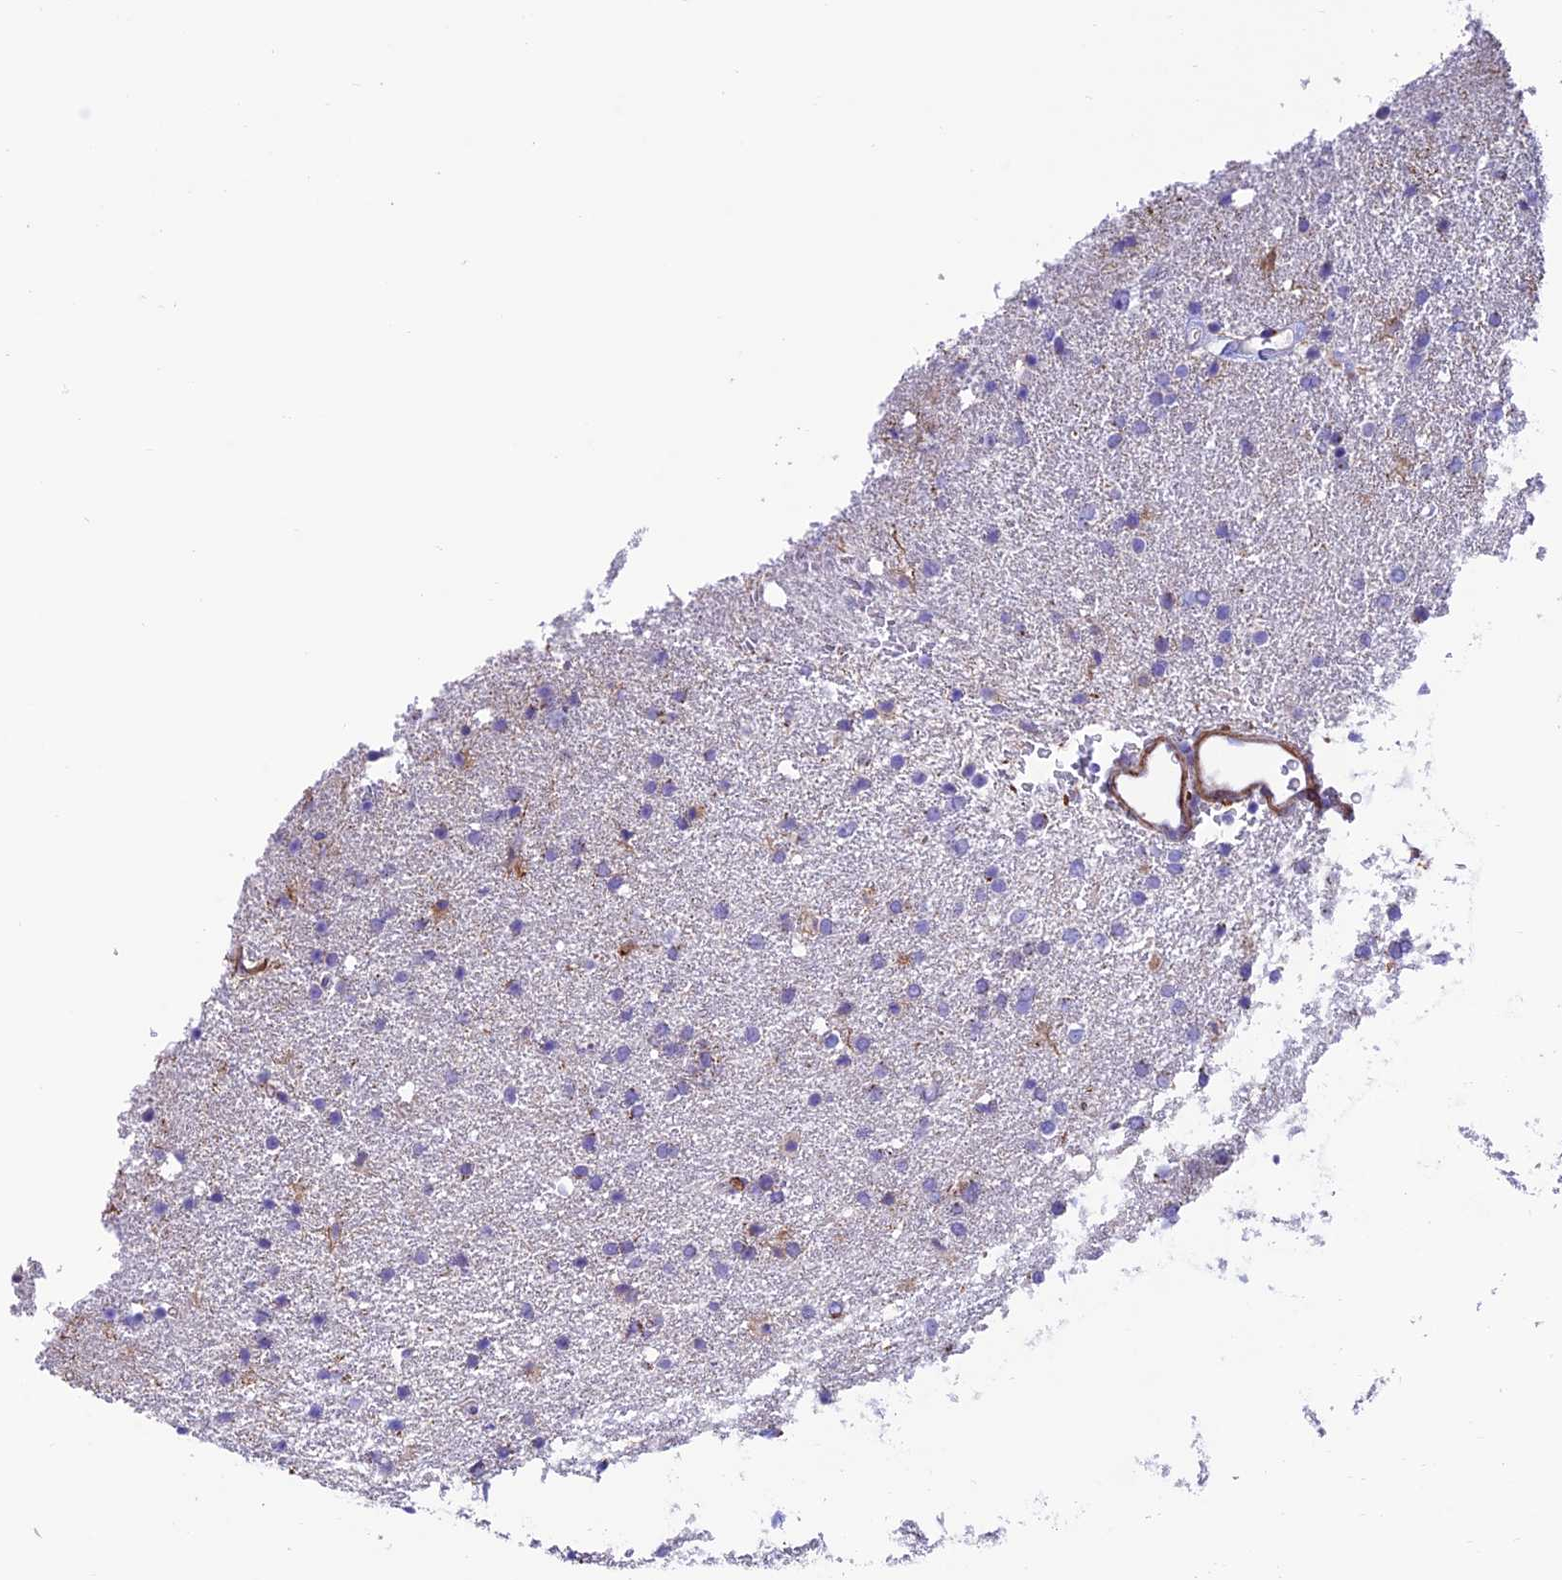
{"staining": {"intensity": "negative", "quantity": "none", "location": "none"}, "tissue": "glioma", "cell_type": "Tumor cells", "image_type": "cancer", "snomed": [{"axis": "morphology", "description": "Glioma, malignant, High grade"}, {"axis": "topography", "description": "Brain"}], "caption": "Tumor cells are negative for brown protein staining in malignant glioma (high-grade). (DAB immunohistochemistry visualized using brightfield microscopy, high magnification).", "gene": "FAM178B", "patient": {"sex": "male", "age": 72}}